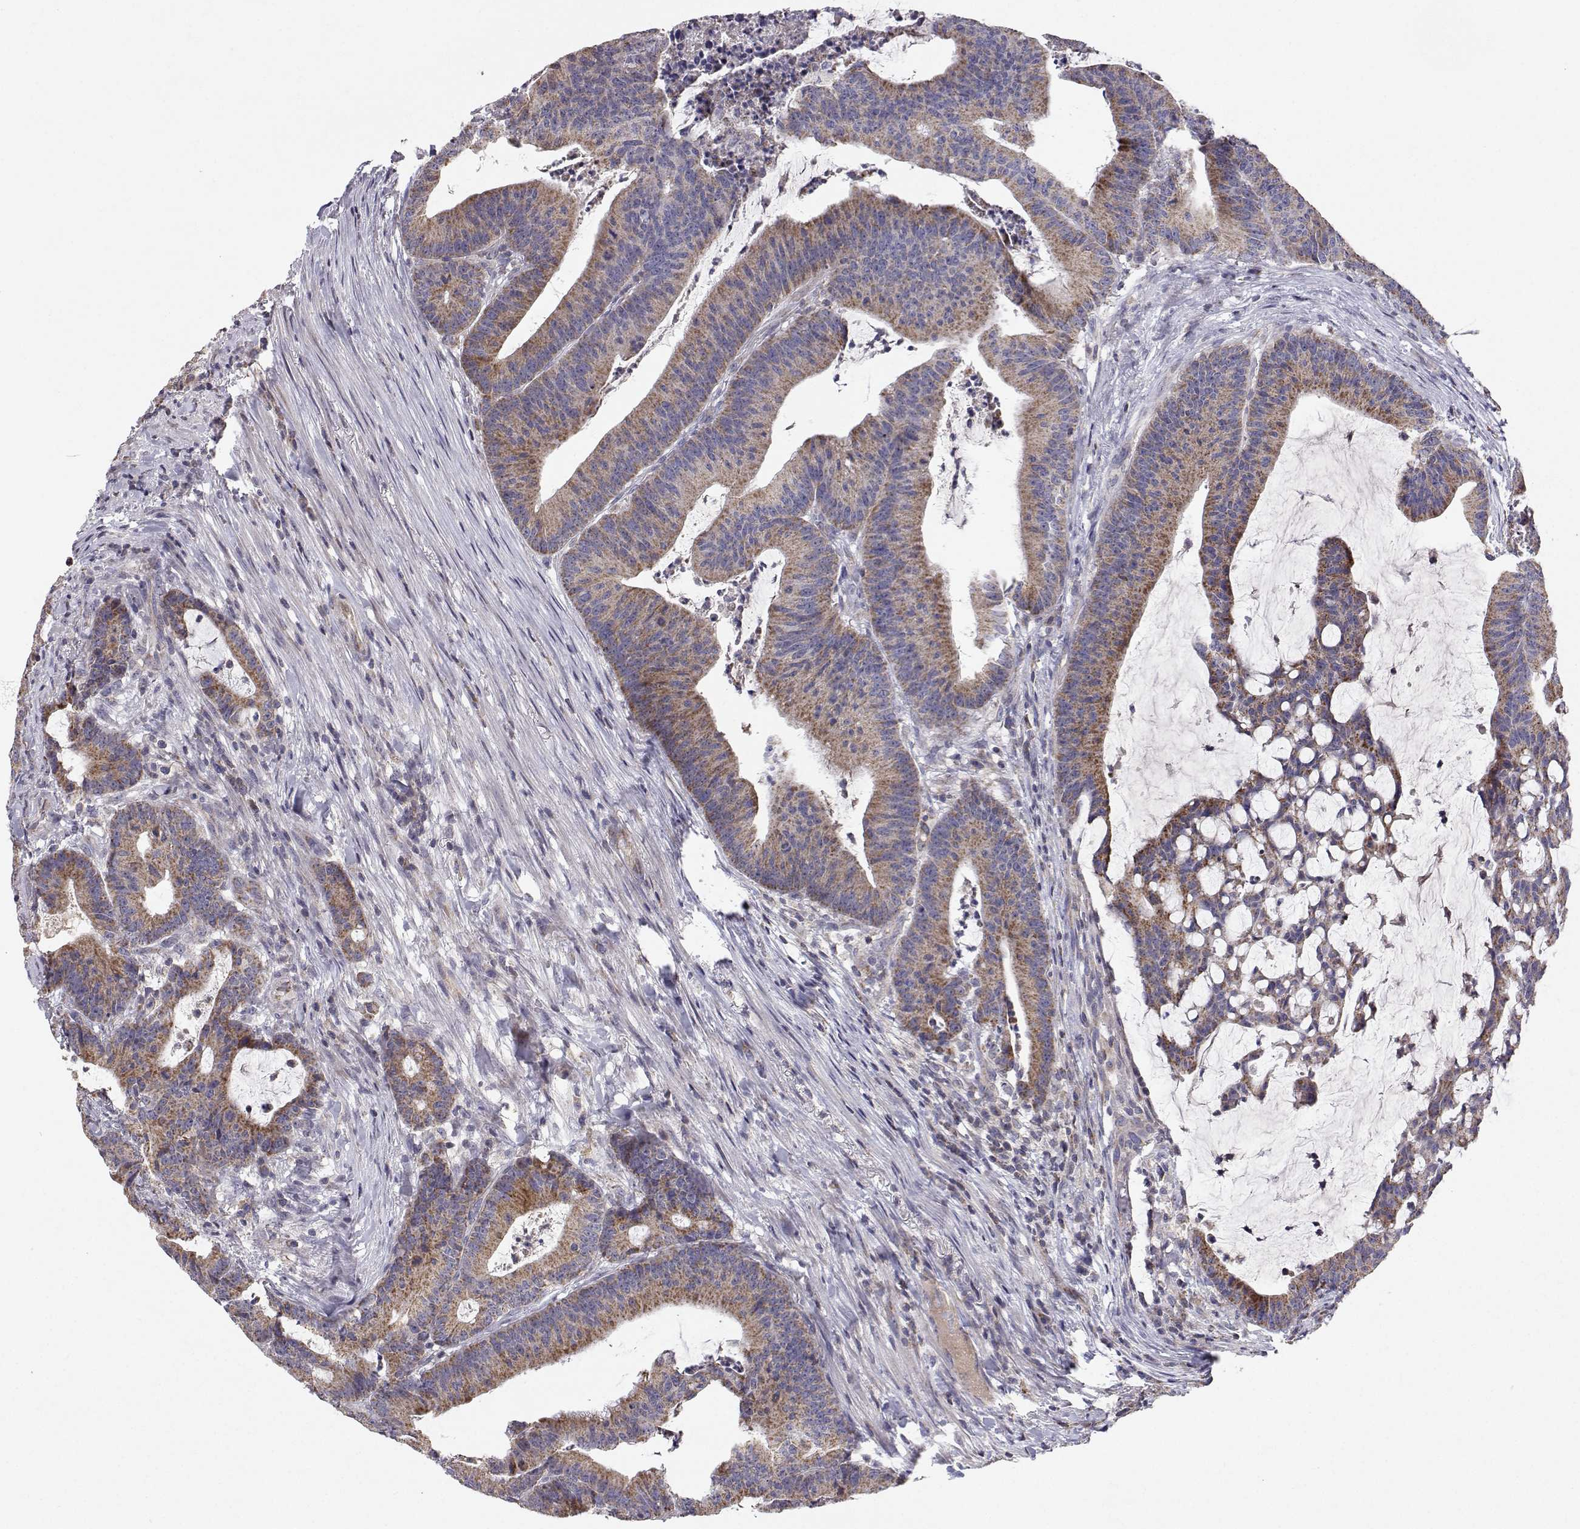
{"staining": {"intensity": "moderate", "quantity": ">75%", "location": "cytoplasmic/membranous"}, "tissue": "colorectal cancer", "cell_type": "Tumor cells", "image_type": "cancer", "snomed": [{"axis": "morphology", "description": "Adenocarcinoma, NOS"}, {"axis": "topography", "description": "Colon"}], "caption": "An IHC histopathology image of neoplastic tissue is shown. Protein staining in brown labels moderate cytoplasmic/membranous positivity in colorectal adenocarcinoma within tumor cells. The staining was performed using DAB to visualize the protein expression in brown, while the nuclei were stained in blue with hematoxylin (Magnification: 20x).", "gene": "MRPL3", "patient": {"sex": "female", "age": 78}}